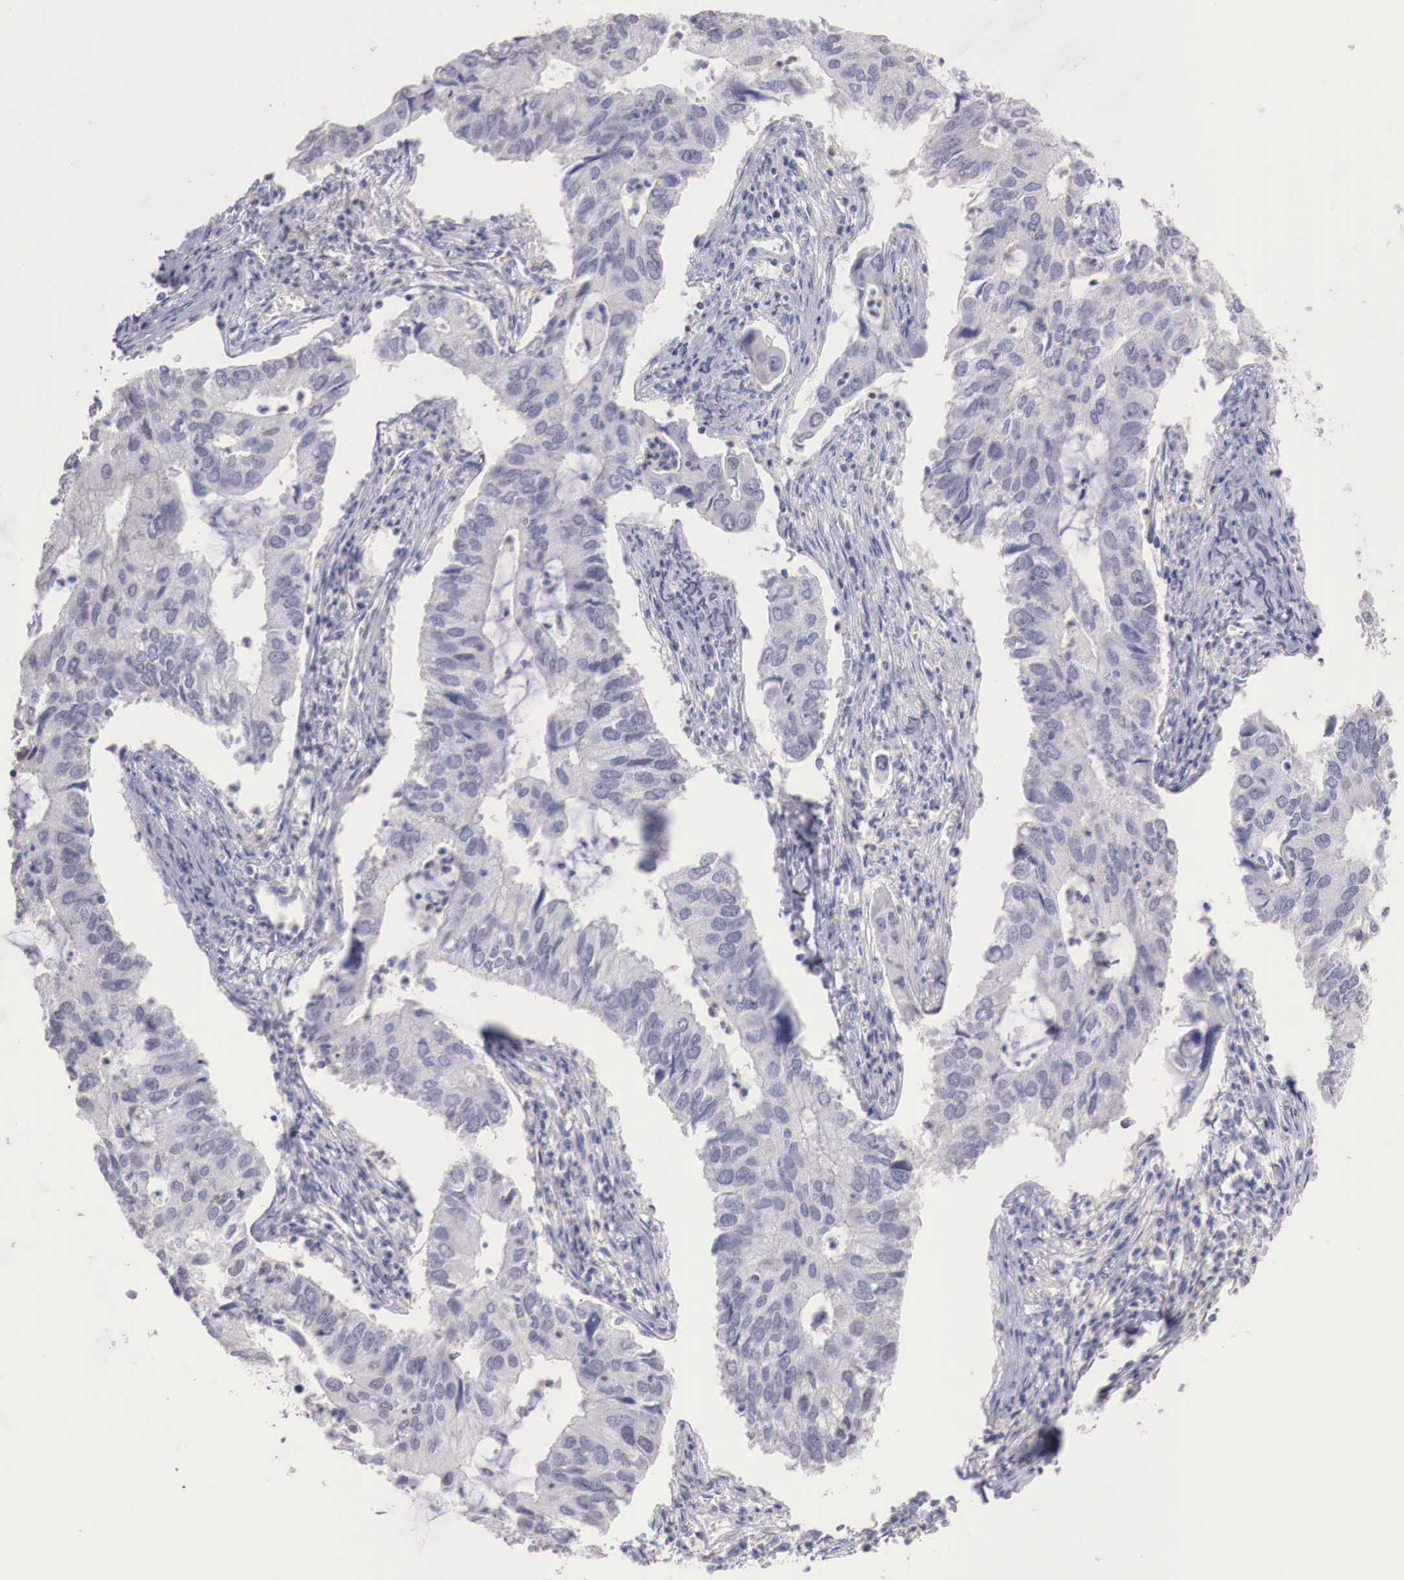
{"staining": {"intensity": "negative", "quantity": "none", "location": "none"}, "tissue": "lung cancer", "cell_type": "Tumor cells", "image_type": "cancer", "snomed": [{"axis": "morphology", "description": "Adenocarcinoma, NOS"}, {"axis": "topography", "description": "Lung"}], "caption": "There is no significant staining in tumor cells of lung adenocarcinoma. Nuclei are stained in blue.", "gene": "TRIM13", "patient": {"sex": "male", "age": 48}}